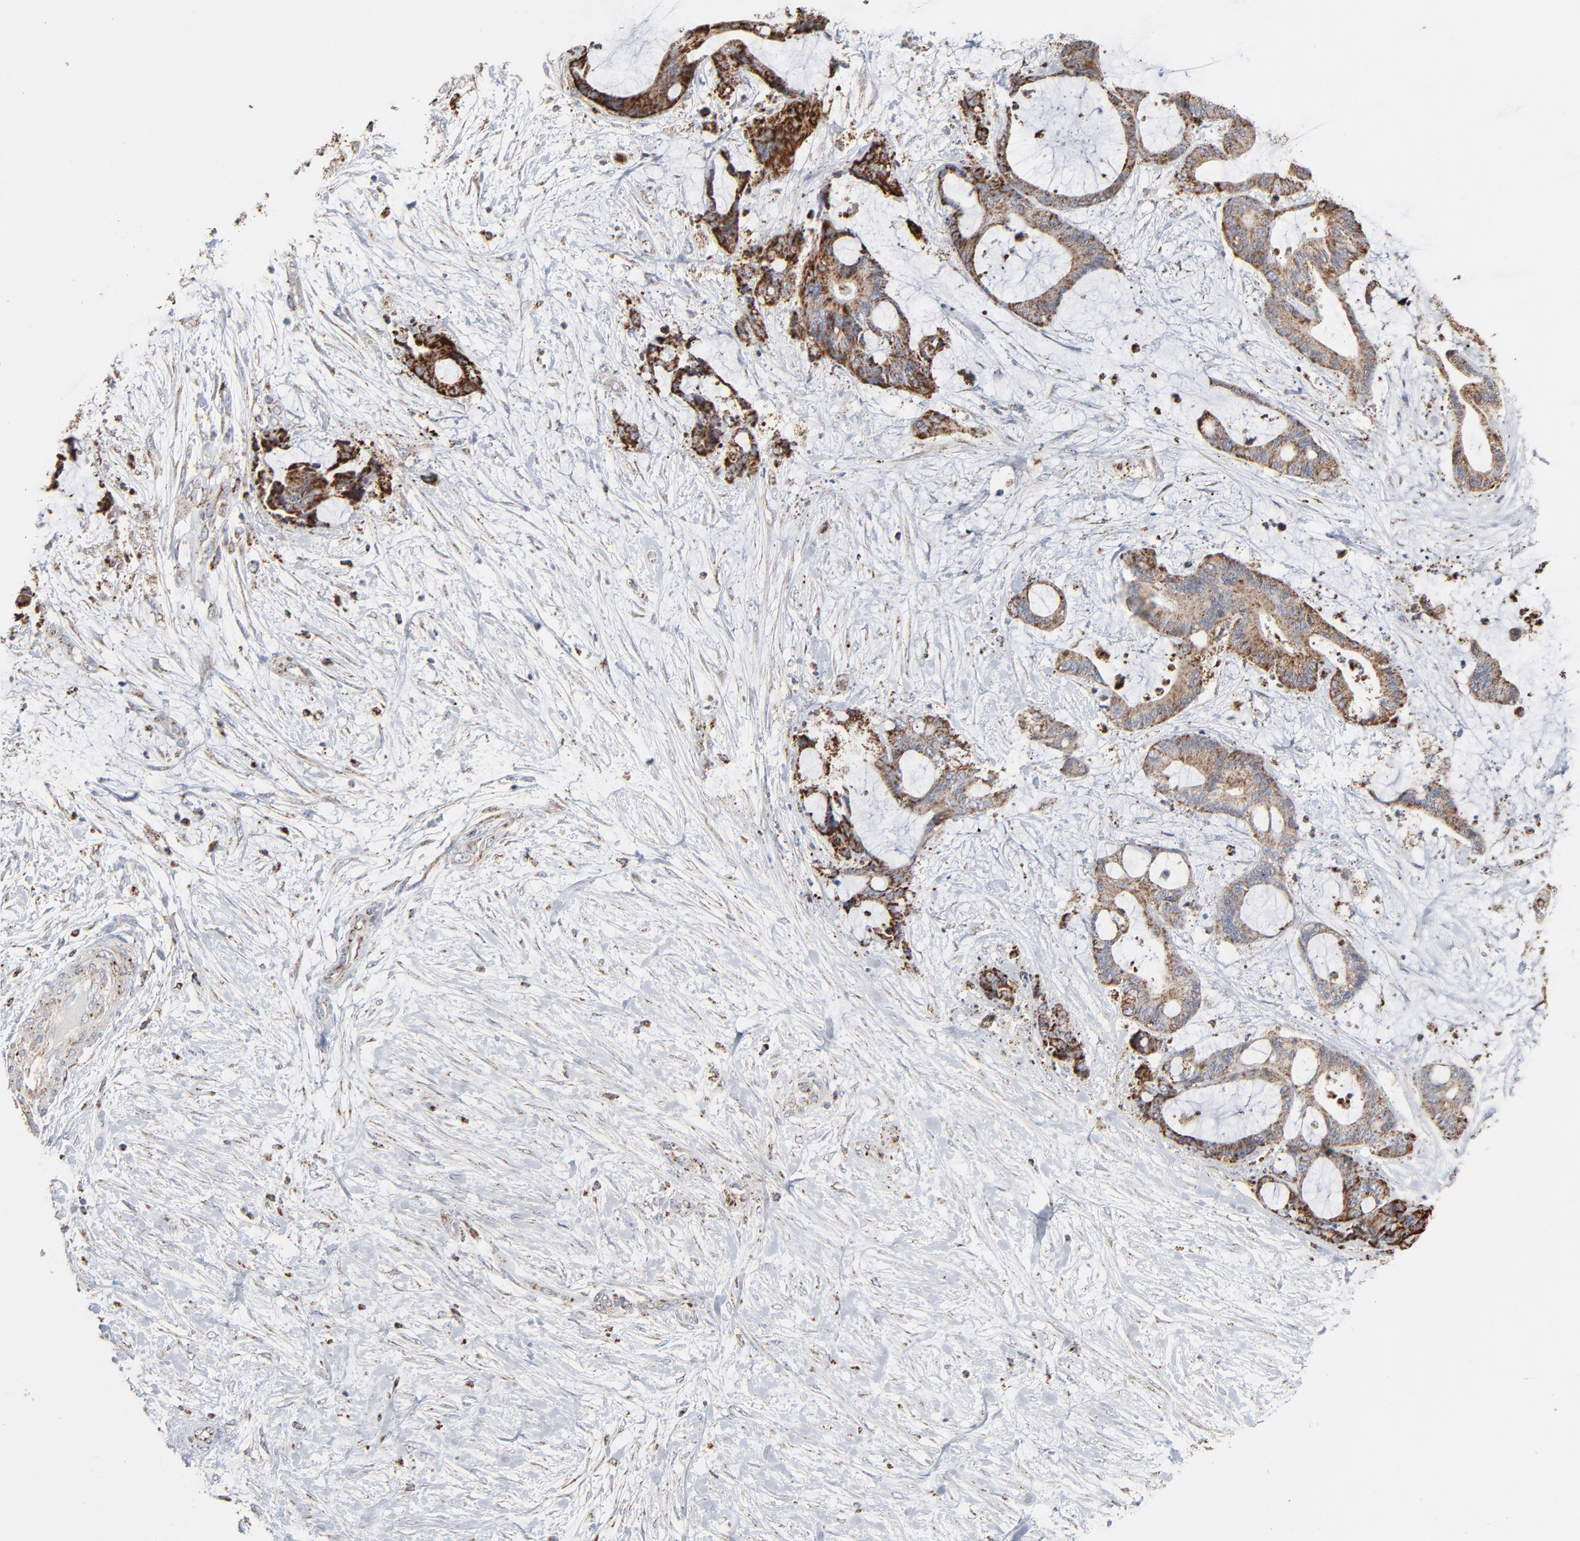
{"staining": {"intensity": "strong", "quantity": ">75%", "location": "cytoplasmic/membranous"}, "tissue": "liver cancer", "cell_type": "Tumor cells", "image_type": "cancer", "snomed": [{"axis": "morphology", "description": "Cholangiocarcinoma"}, {"axis": "topography", "description": "Liver"}], "caption": "Immunohistochemistry (IHC) (DAB) staining of human liver cholangiocarcinoma shows strong cytoplasmic/membranous protein expression in approximately >75% of tumor cells.", "gene": "UQCRC1", "patient": {"sex": "female", "age": 73}}